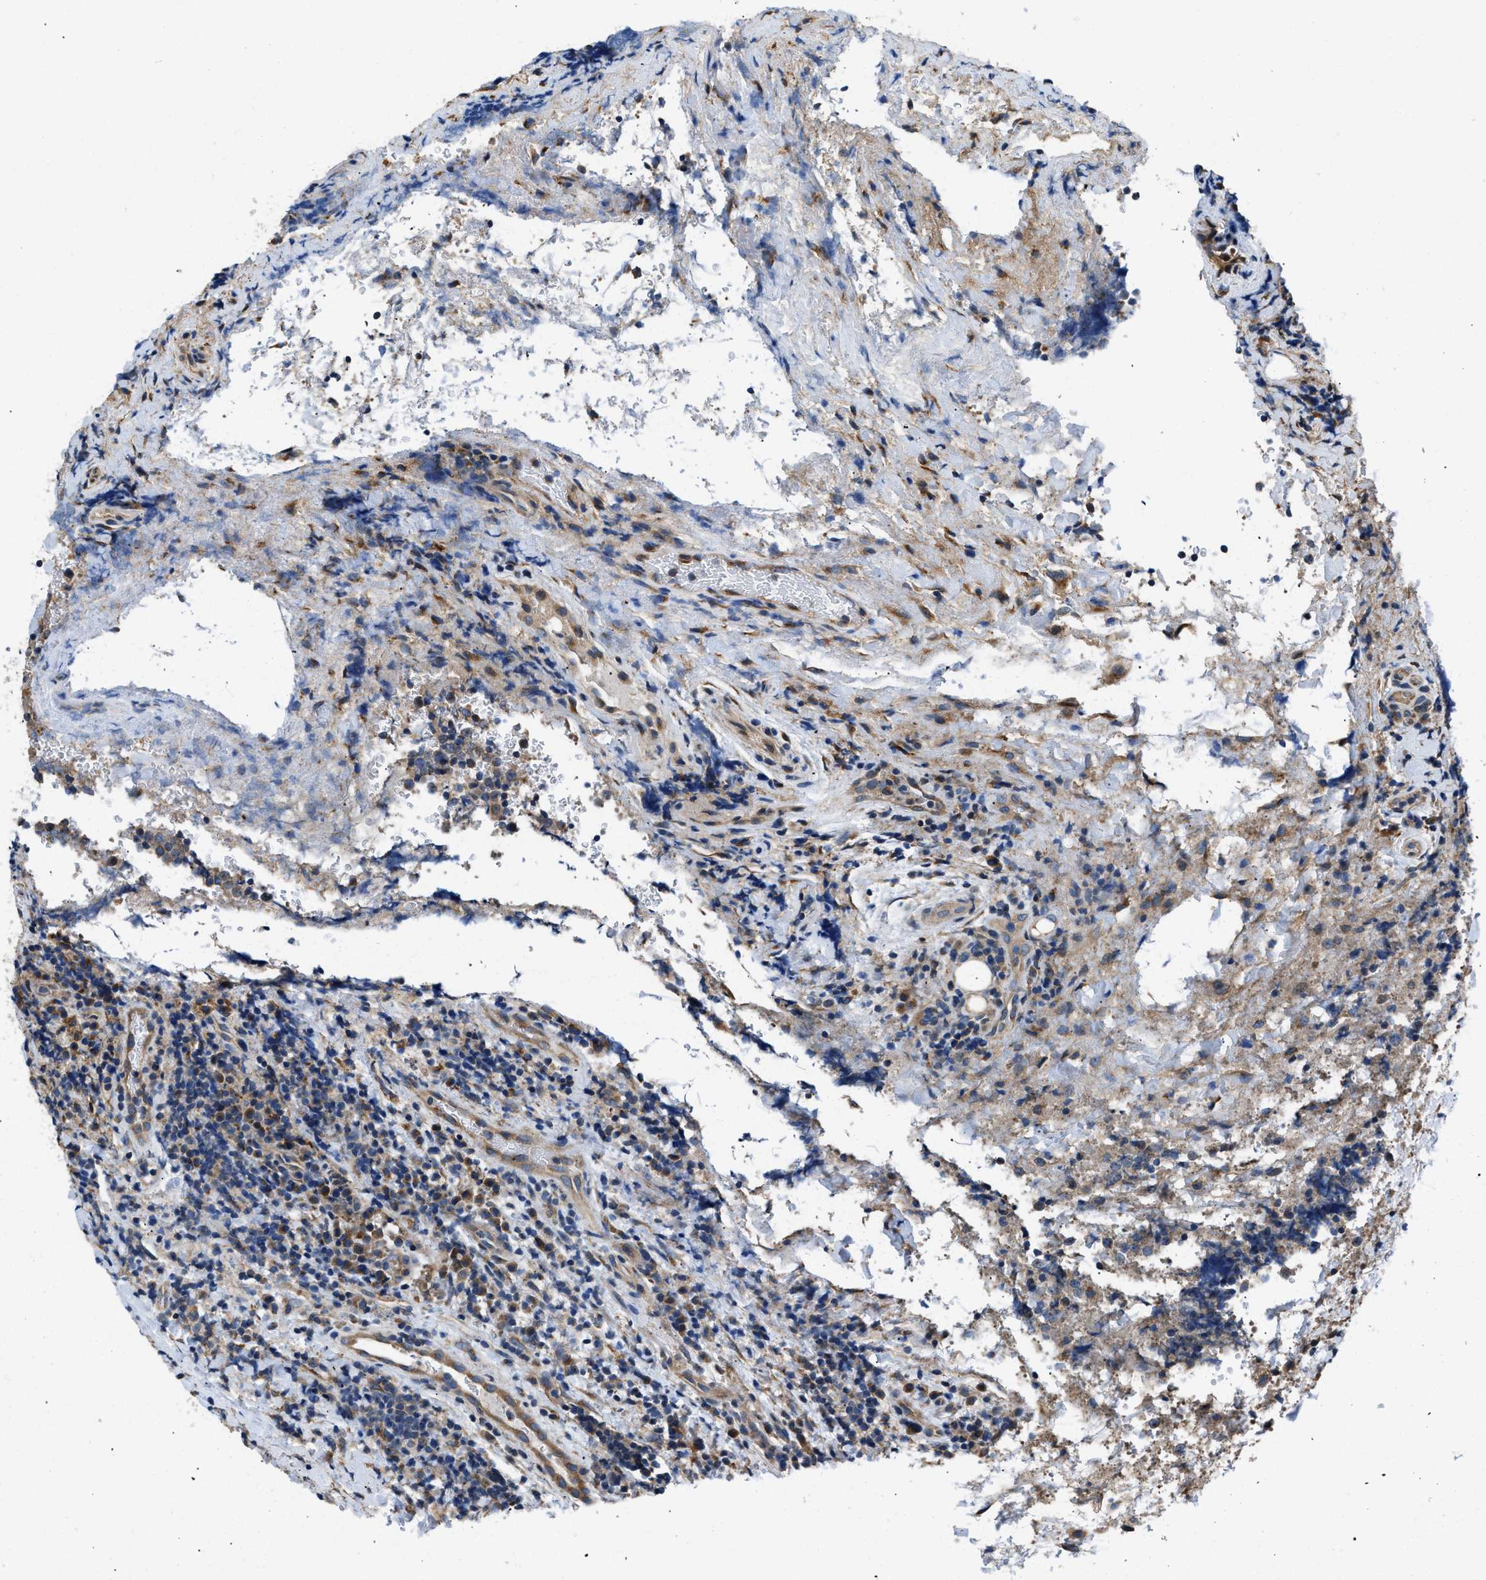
{"staining": {"intensity": "weak", "quantity": "<25%", "location": "cytoplasmic/membranous"}, "tissue": "lymphoma", "cell_type": "Tumor cells", "image_type": "cancer", "snomed": [{"axis": "morphology", "description": "Malignant lymphoma, non-Hodgkin's type, High grade"}, {"axis": "topography", "description": "Tonsil"}], "caption": "Immunohistochemical staining of human malignant lymphoma, non-Hodgkin's type (high-grade) shows no significant expression in tumor cells. The staining was performed using DAB to visualize the protein expression in brown, while the nuclei were stained in blue with hematoxylin (Magnification: 20x).", "gene": "CEP128", "patient": {"sex": "female", "age": 36}}